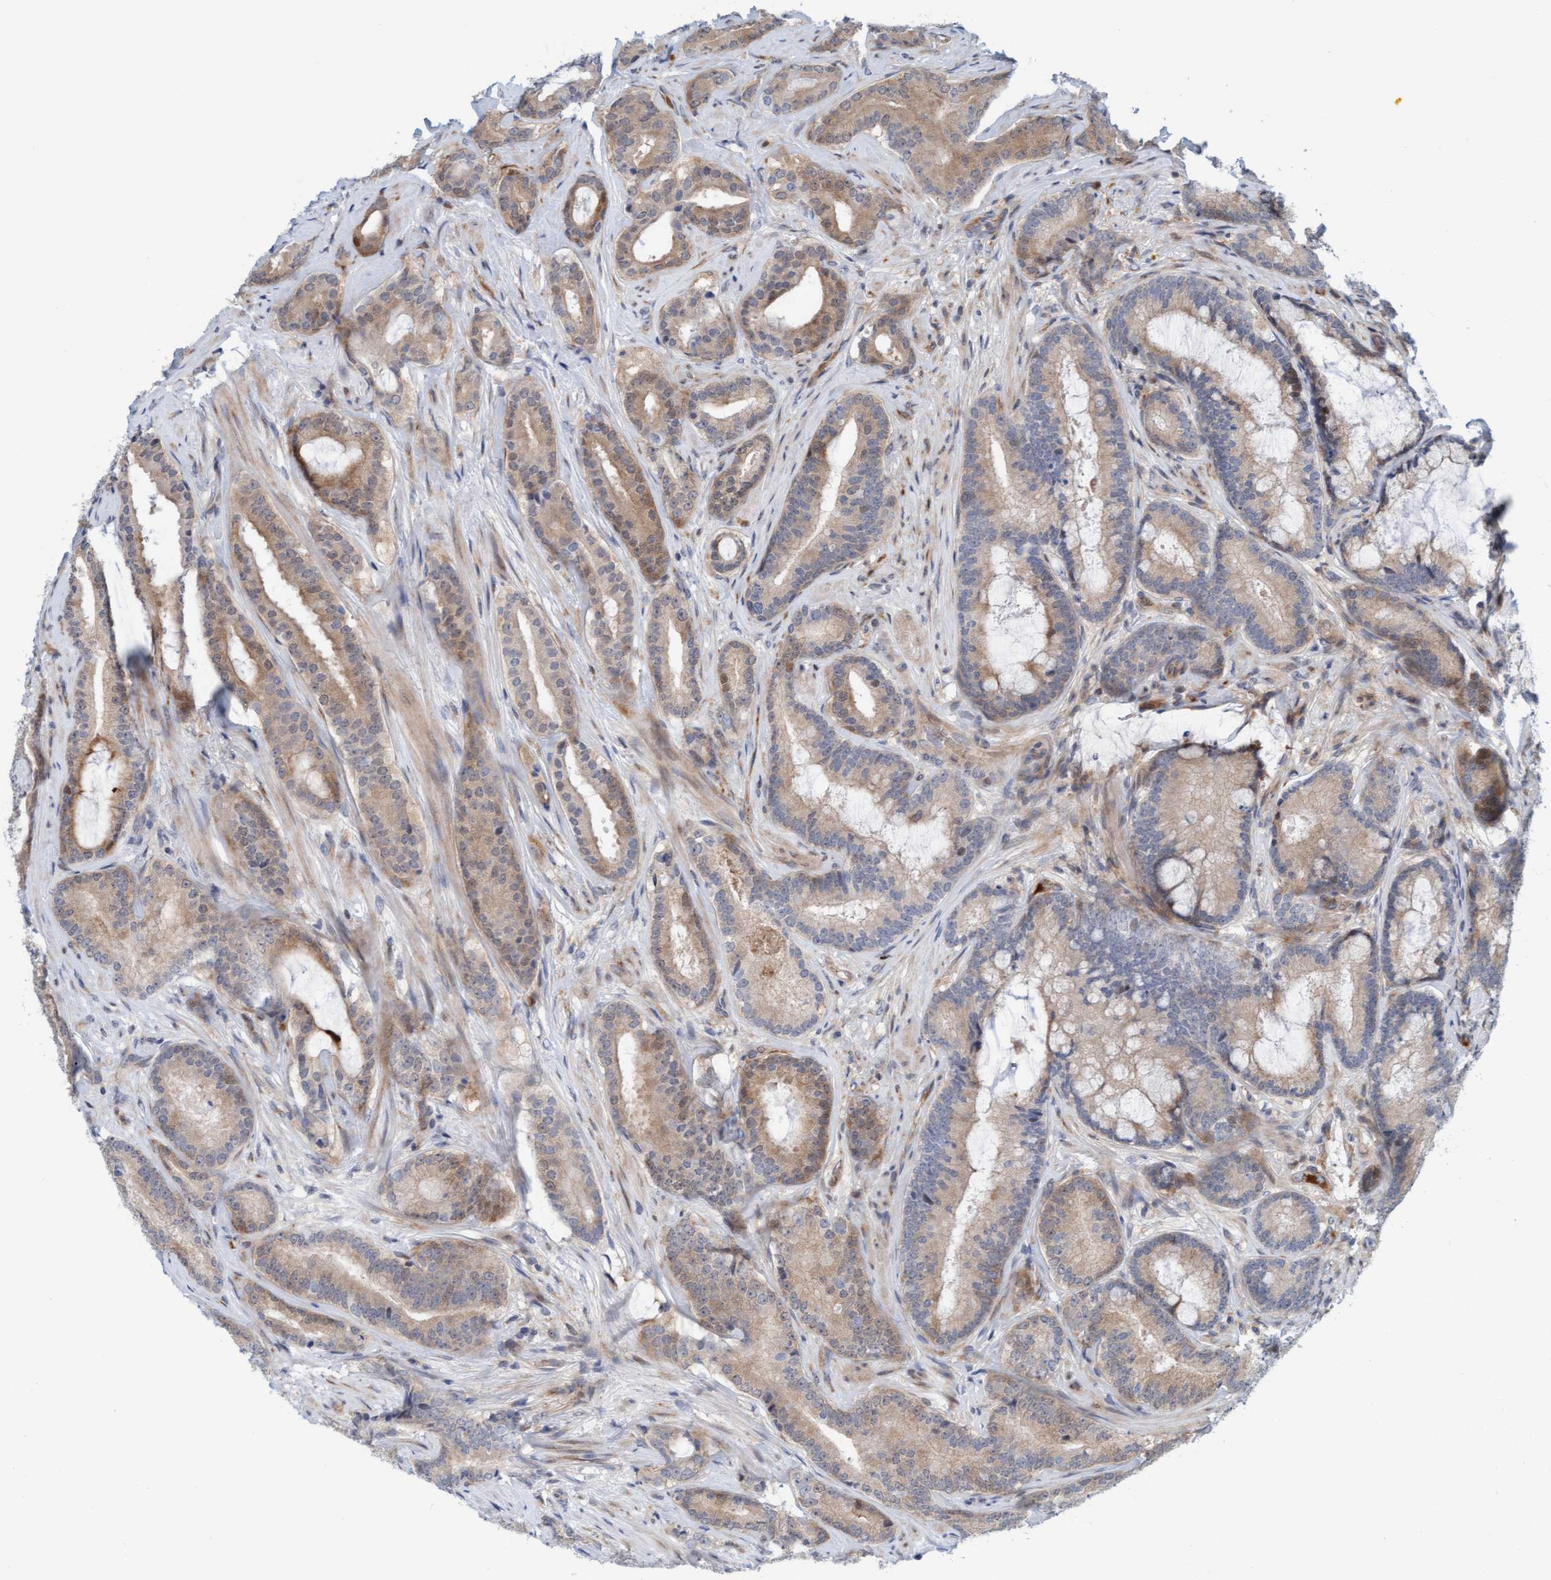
{"staining": {"intensity": "moderate", "quantity": "25%-75%", "location": "cytoplasmic/membranous,nuclear"}, "tissue": "prostate cancer", "cell_type": "Tumor cells", "image_type": "cancer", "snomed": [{"axis": "morphology", "description": "Adenocarcinoma, High grade"}, {"axis": "topography", "description": "Prostate"}], "caption": "Immunohistochemistry of human prostate high-grade adenocarcinoma demonstrates medium levels of moderate cytoplasmic/membranous and nuclear positivity in approximately 25%-75% of tumor cells.", "gene": "EIF4EBP1", "patient": {"sex": "male", "age": 55}}